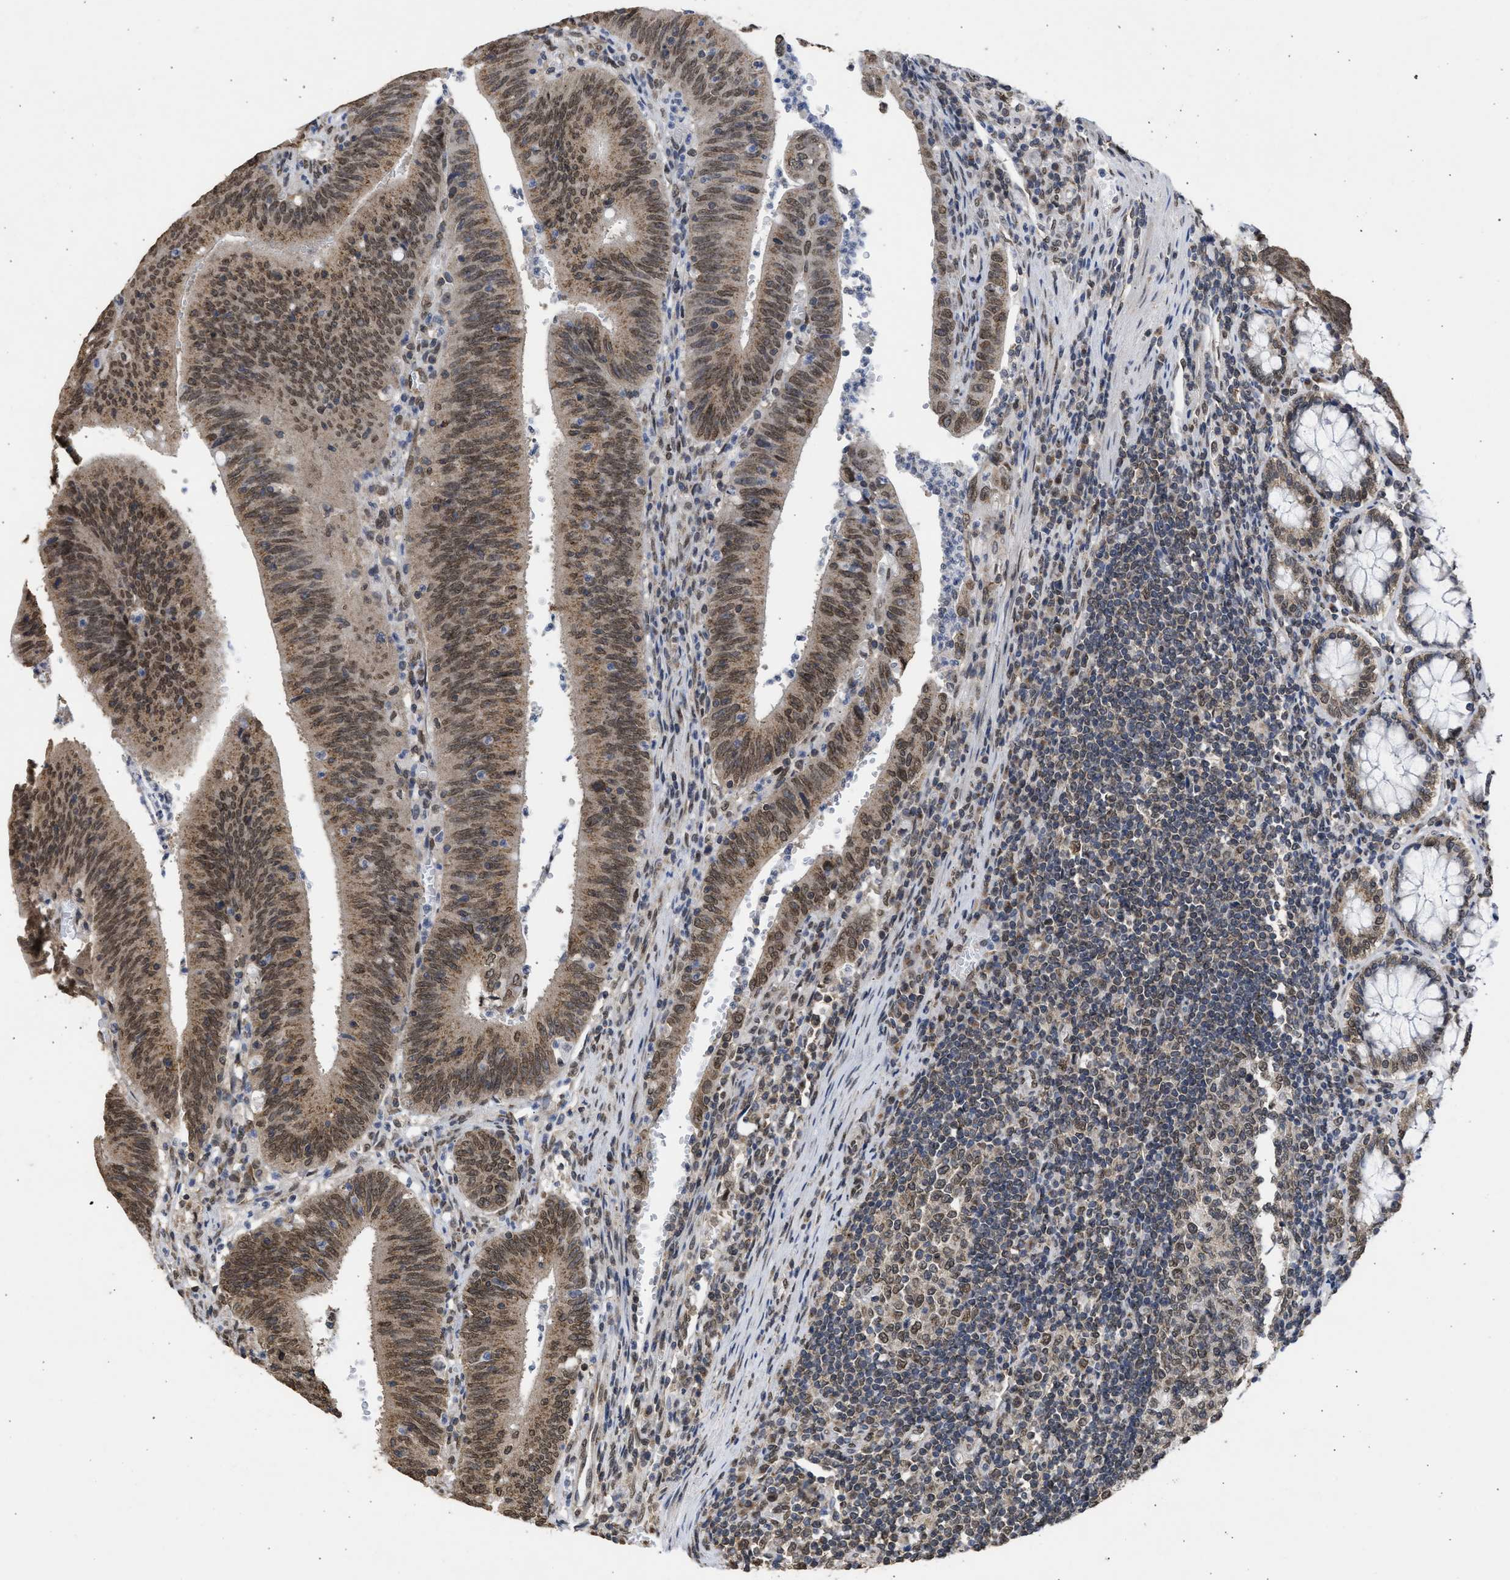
{"staining": {"intensity": "moderate", "quantity": ">75%", "location": "cytoplasmic/membranous,nuclear"}, "tissue": "colorectal cancer", "cell_type": "Tumor cells", "image_type": "cancer", "snomed": [{"axis": "morphology", "description": "Normal tissue, NOS"}, {"axis": "morphology", "description": "Adenocarcinoma, NOS"}, {"axis": "topography", "description": "Rectum"}], "caption": "The histopathology image exhibits staining of colorectal adenocarcinoma, revealing moderate cytoplasmic/membranous and nuclear protein expression (brown color) within tumor cells.", "gene": "NUP35", "patient": {"sex": "female", "age": 66}}